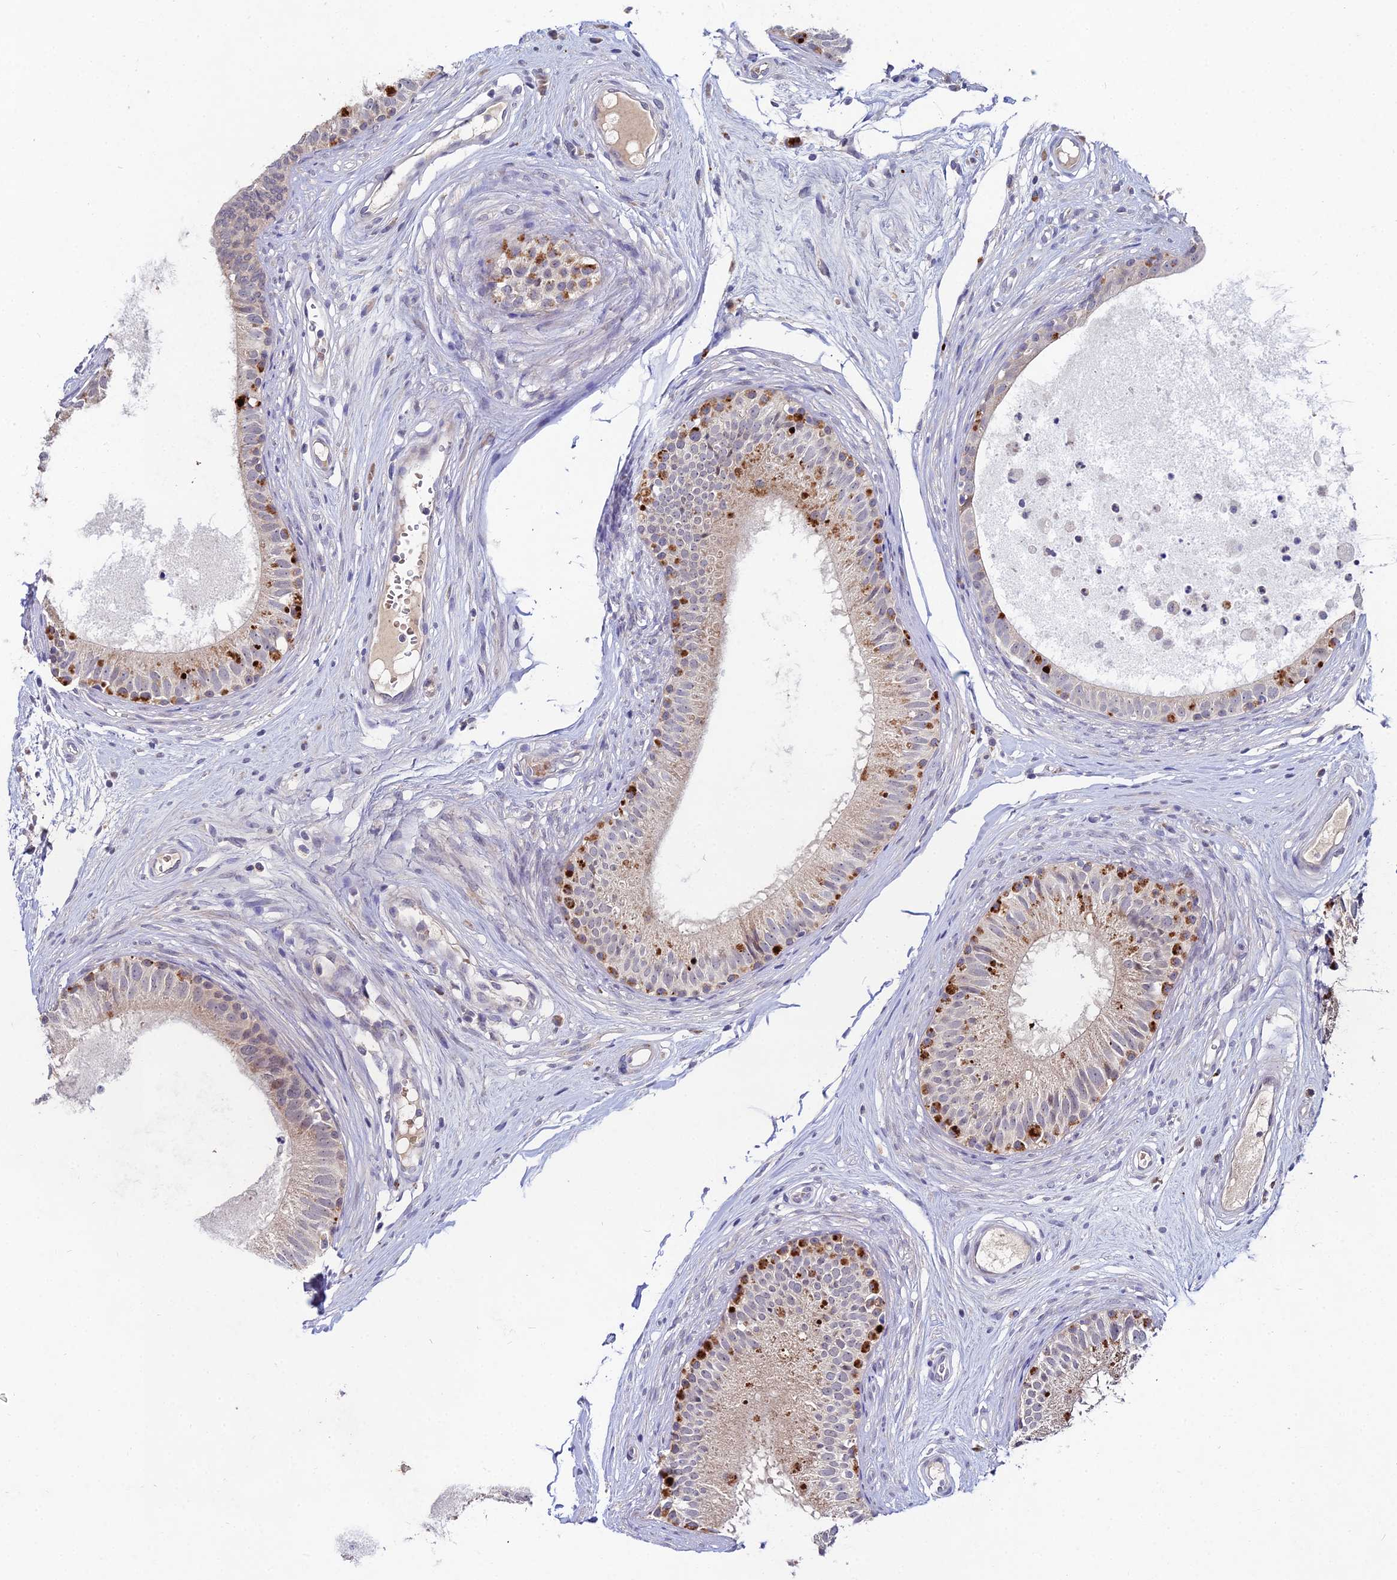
{"staining": {"intensity": "strong", "quantity": "<25%", "location": "cytoplasmic/membranous"}, "tissue": "epididymis", "cell_type": "Glandular cells", "image_type": "normal", "snomed": [{"axis": "morphology", "description": "Normal tissue, NOS"}, {"axis": "topography", "description": "Epididymis"}], "caption": "Protein analysis of unremarkable epididymis reveals strong cytoplasmic/membranous staining in about <25% of glandular cells.", "gene": "WDR43", "patient": {"sex": "male", "age": 74}}